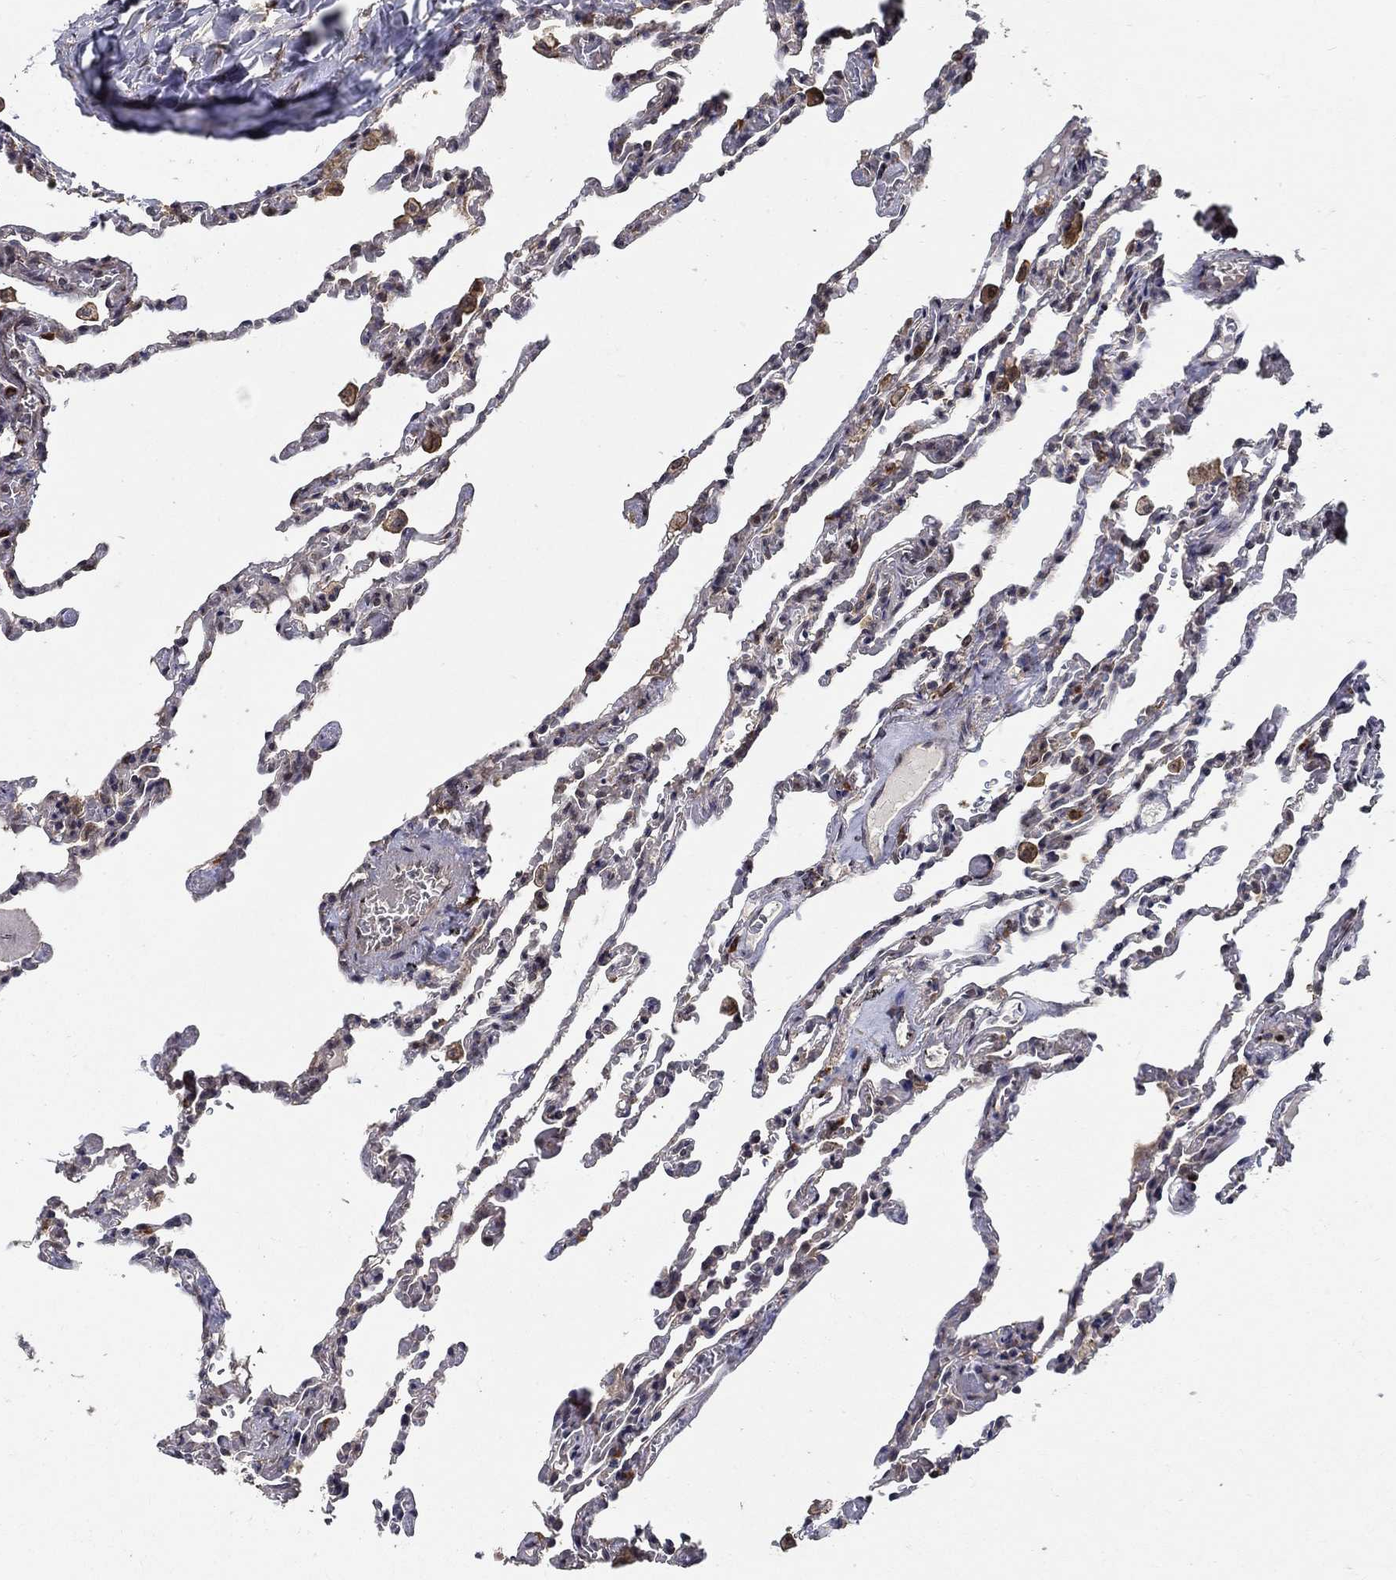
{"staining": {"intensity": "negative", "quantity": "none", "location": "none"}, "tissue": "lung", "cell_type": "Alveolar cells", "image_type": "normal", "snomed": [{"axis": "morphology", "description": "Normal tissue, NOS"}, {"axis": "topography", "description": "Lung"}], "caption": "Human lung stained for a protein using immunohistochemistry (IHC) reveals no positivity in alveolar cells.", "gene": "ZNF594", "patient": {"sex": "female", "age": 43}}